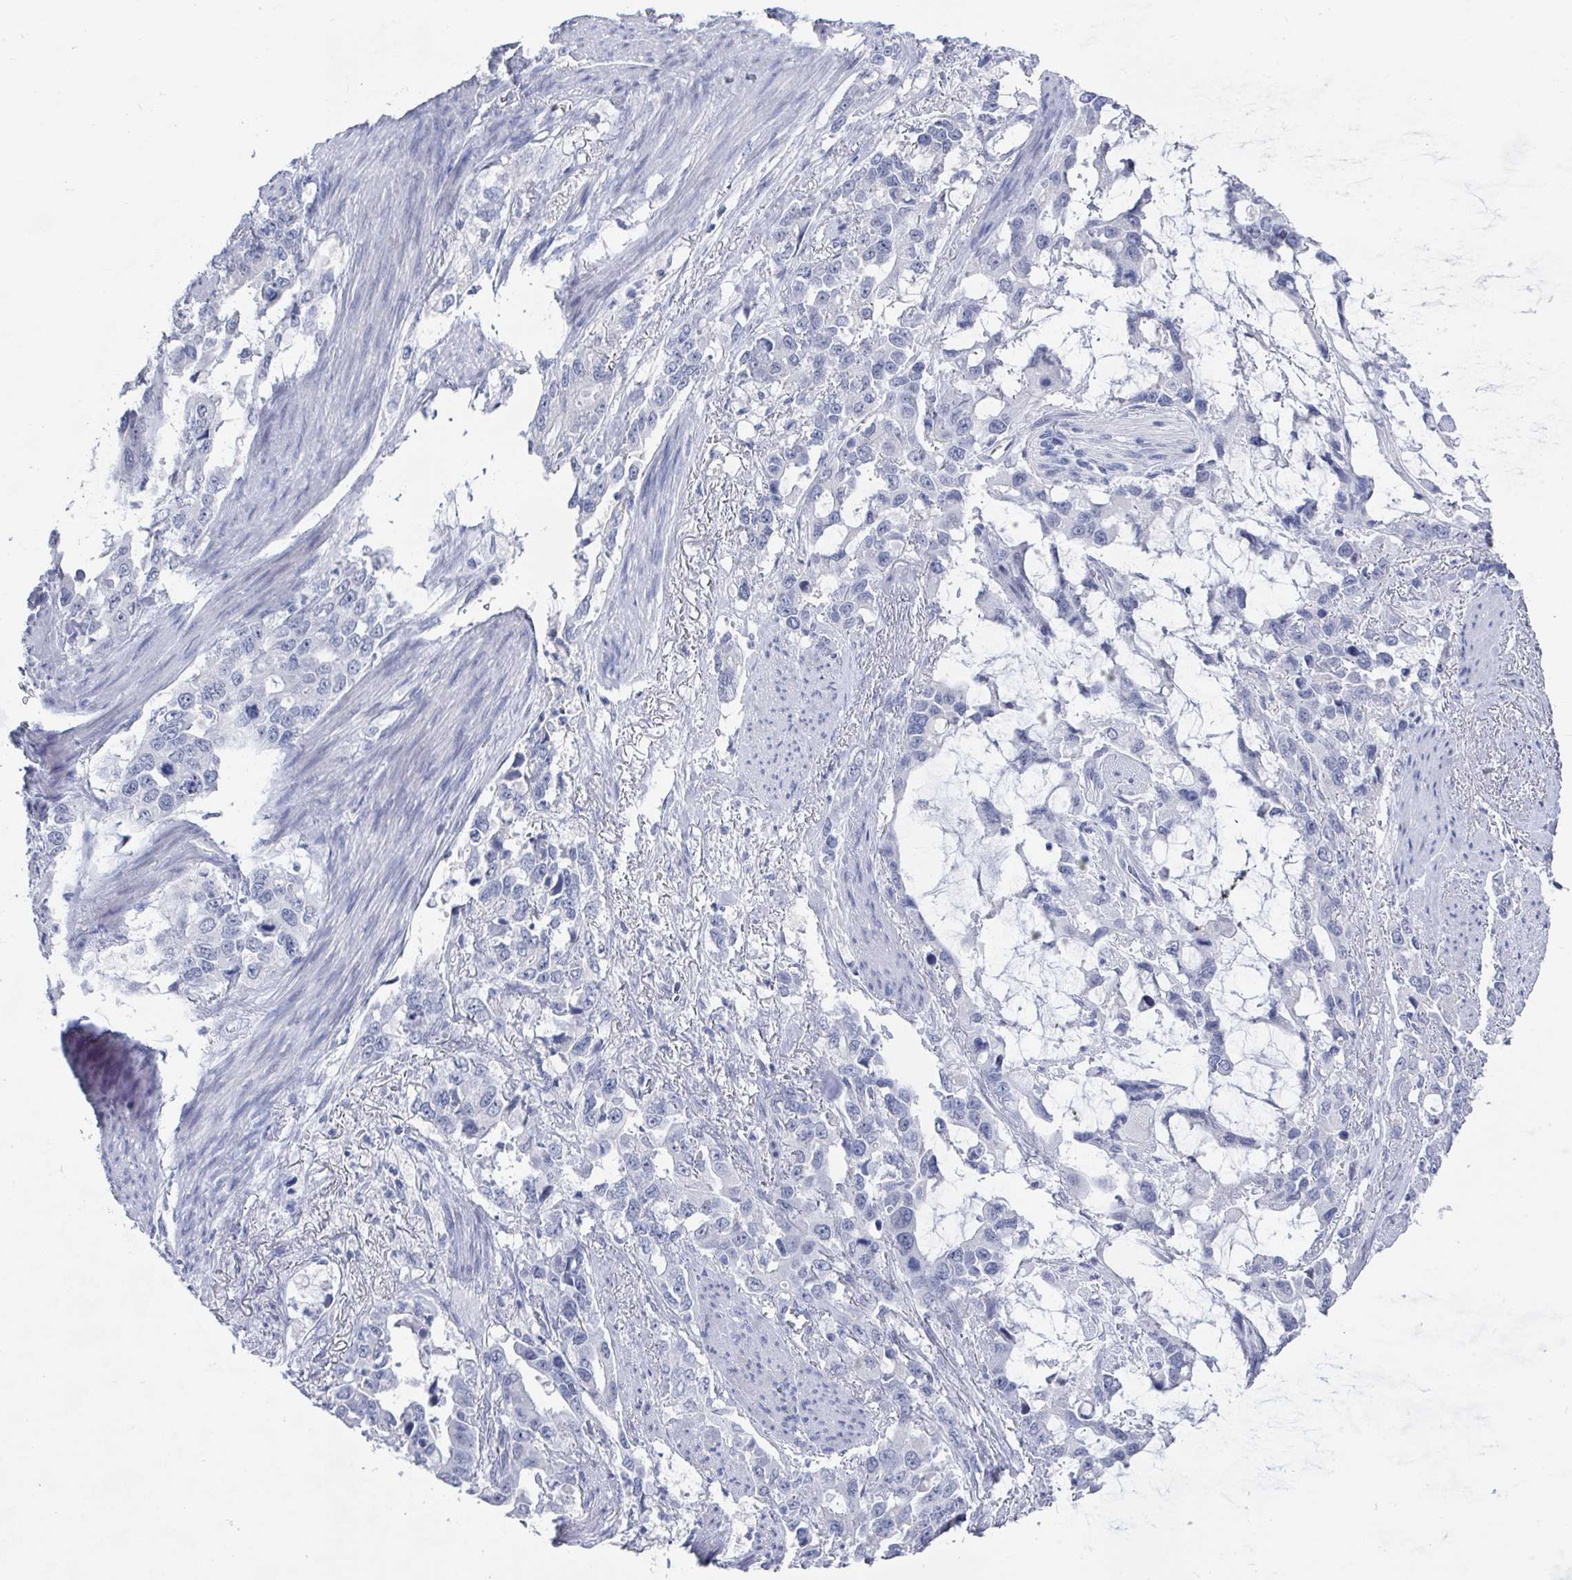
{"staining": {"intensity": "negative", "quantity": "none", "location": "none"}, "tissue": "stomach cancer", "cell_type": "Tumor cells", "image_type": "cancer", "snomed": [{"axis": "morphology", "description": "Adenocarcinoma, NOS"}, {"axis": "topography", "description": "Stomach, upper"}], "caption": "Immunohistochemistry (IHC) histopathology image of human stomach adenocarcinoma stained for a protein (brown), which reveals no expression in tumor cells.", "gene": "CAMKV", "patient": {"sex": "male", "age": 85}}